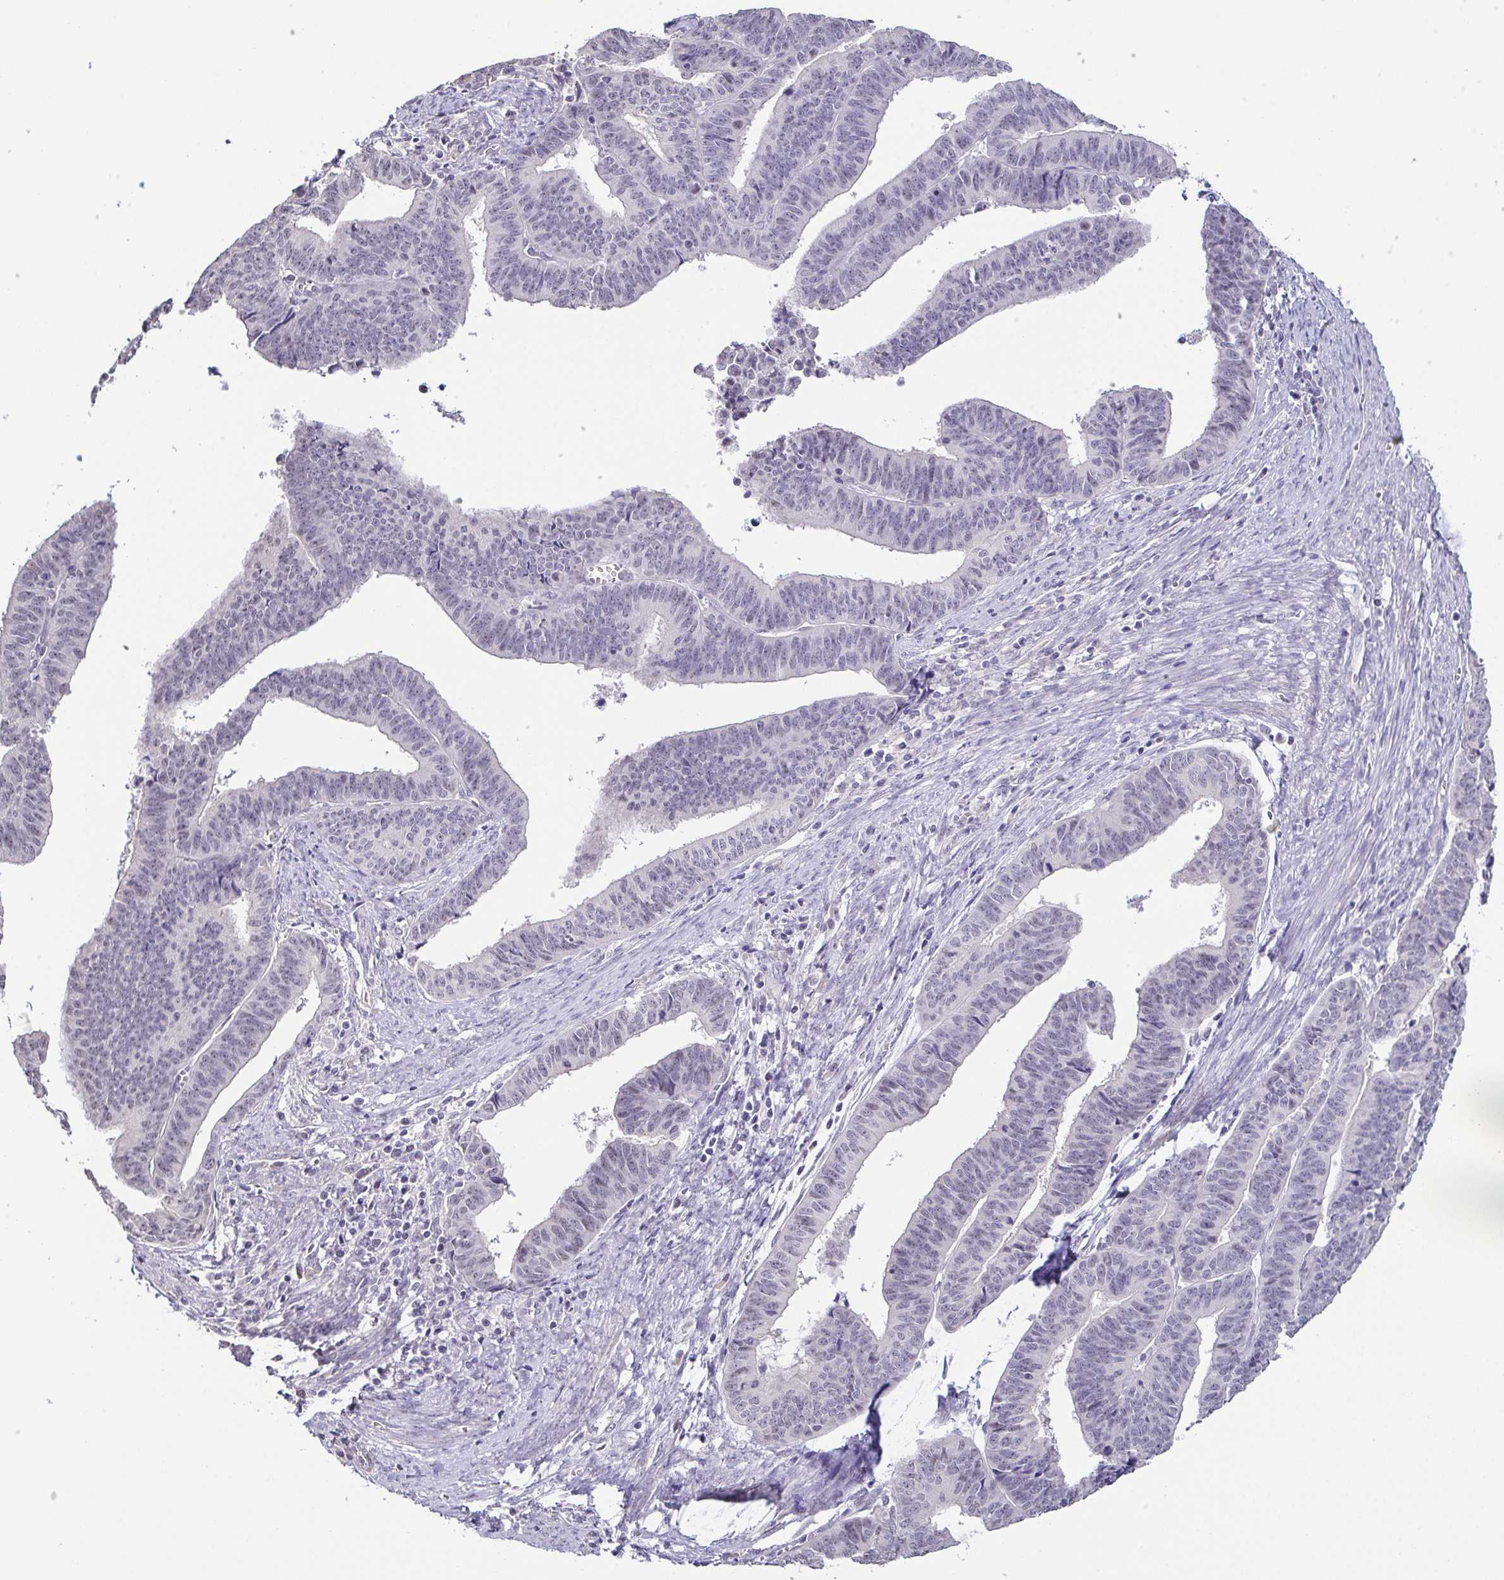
{"staining": {"intensity": "negative", "quantity": "none", "location": "none"}, "tissue": "endometrial cancer", "cell_type": "Tumor cells", "image_type": "cancer", "snomed": [{"axis": "morphology", "description": "Adenocarcinoma, NOS"}, {"axis": "topography", "description": "Endometrium"}], "caption": "Endometrial adenocarcinoma stained for a protein using immunohistochemistry (IHC) shows no positivity tumor cells.", "gene": "NEFH", "patient": {"sex": "female", "age": 65}}